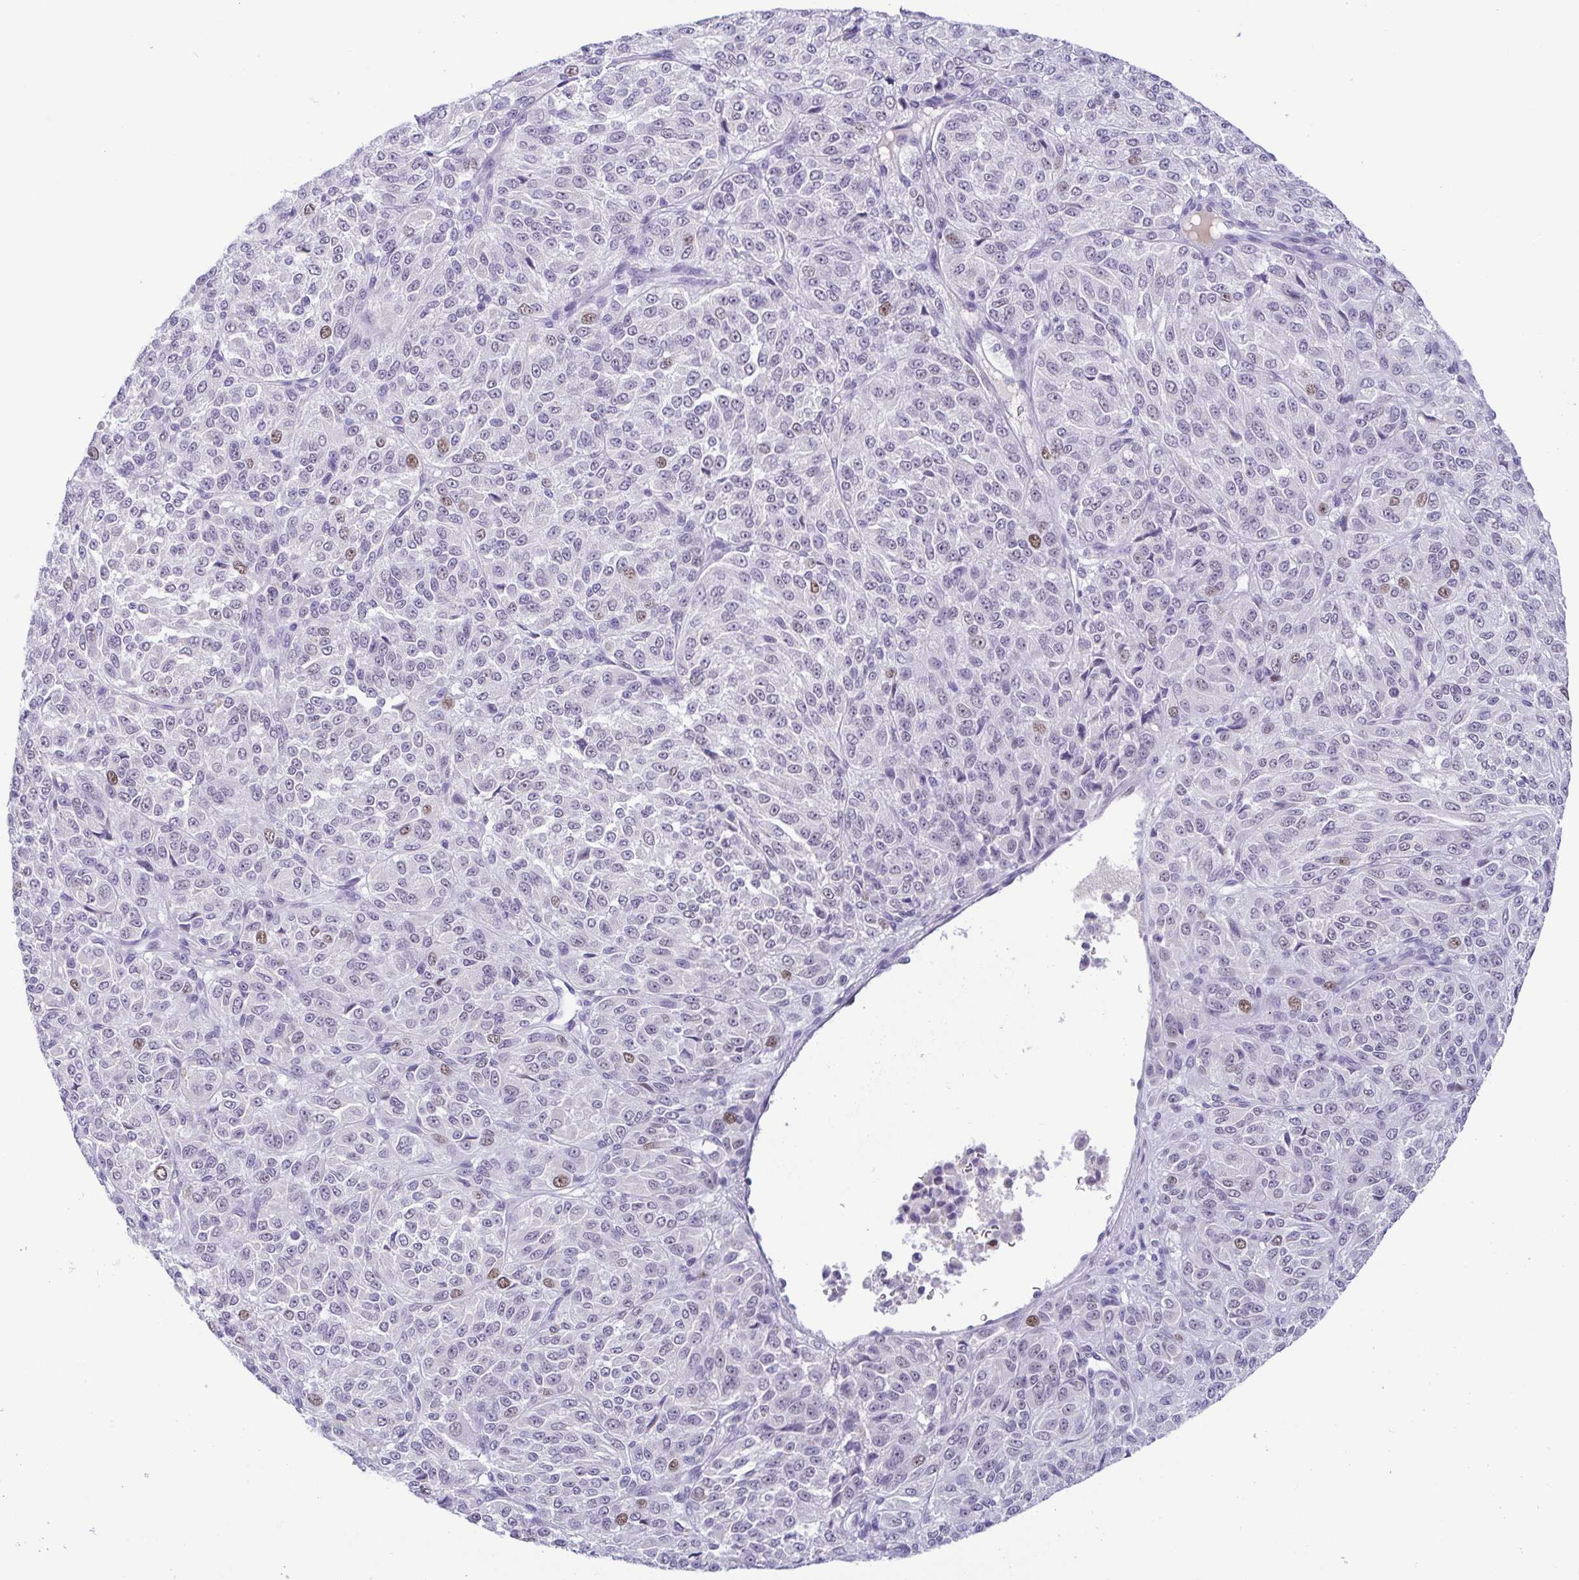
{"staining": {"intensity": "moderate", "quantity": "<25%", "location": "nuclear"}, "tissue": "melanoma", "cell_type": "Tumor cells", "image_type": "cancer", "snomed": [{"axis": "morphology", "description": "Malignant melanoma, Metastatic site"}, {"axis": "topography", "description": "Brain"}], "caption": "A brown stain shows moderate nuclear staining of a protein in melanoma tumor cells. (DAB (3,3'-diaminobenzidine) IHC with brightfield microscopy, high magnification).", "gene": "TIPIN", "patient": {"sex": "female", "age": 56}}